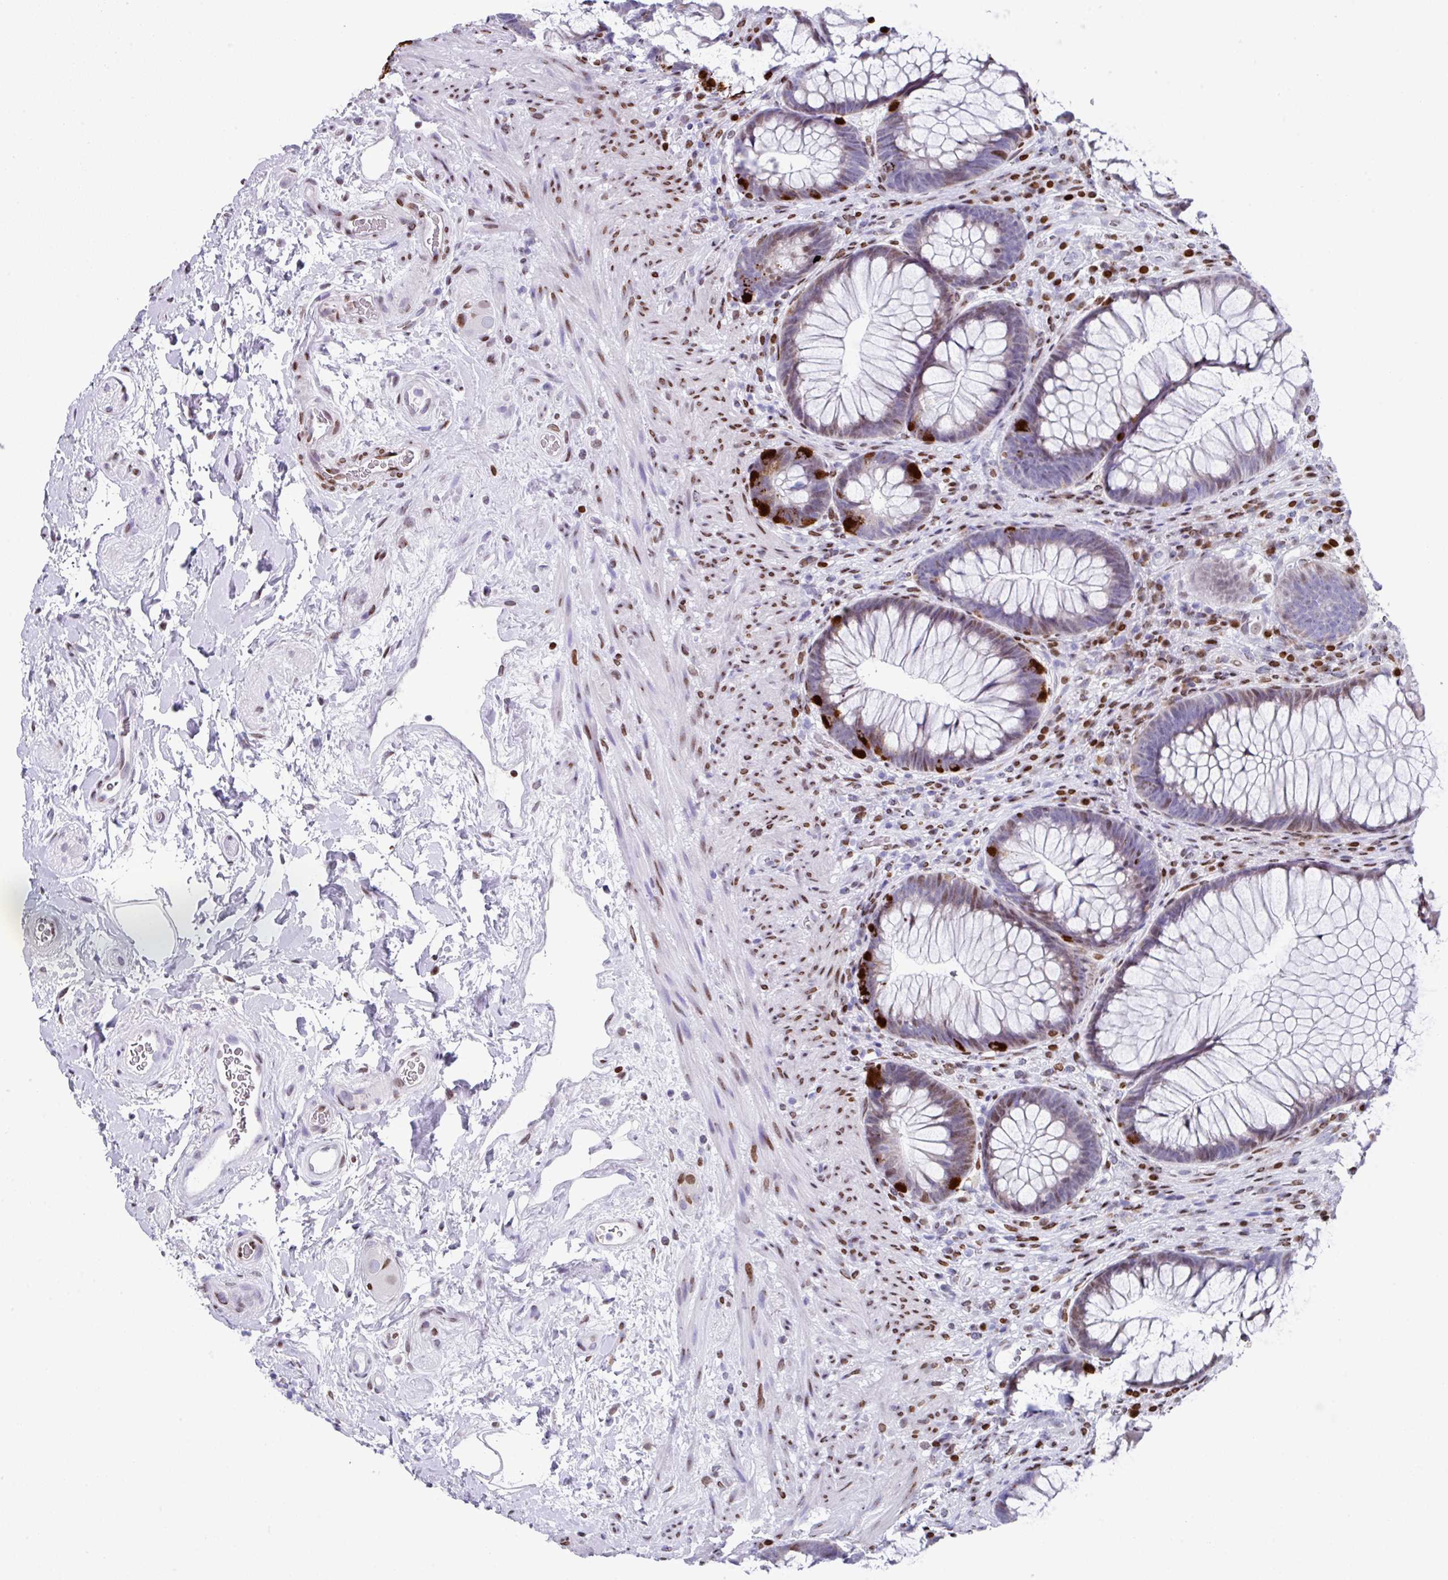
{"staining": {"intensity": "strong", "quantity": "<25%", "location": "cytoplasmic/membranous,nuclear"}, "tissue": "rectum", "cell_type": "Glandular cells", "image_type": "normal", "snomed": [{"axis": "morphology", "description": "Normal tissue, NOS"}, {"axis": "topography", "description": "Rectum"}], "caption": "Immunohistochemistry (IHC) (DAB (3,3'-diaminobenzidine)) staining of unremarkable rectum shows strong cytoplasmic/membranous,nuclear protein positivity in approximately <25% of glandular cells.", "gene": "TCF3", "patient": {"sex": "male", "age": 53}}